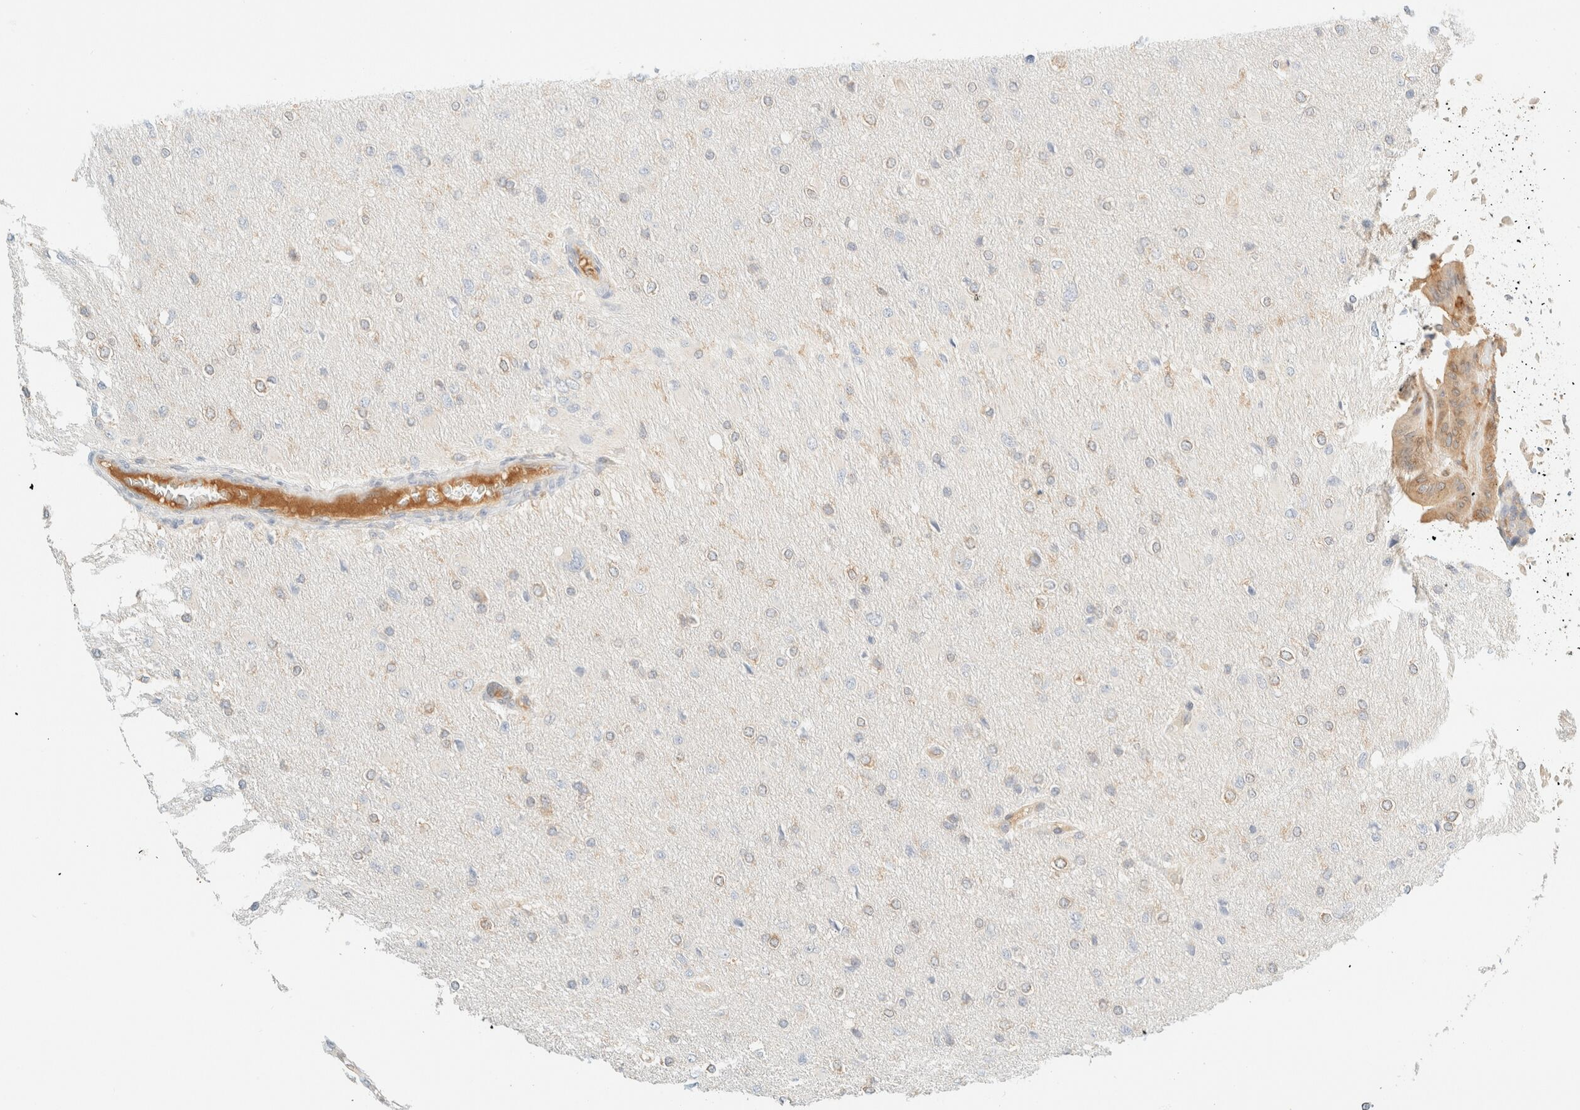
{"staining": {"intensity": "negative", "quantity": "none", "location": "none"}, "tissue": "glioma", "cell_type": "Tumor cells", "image_type": "cancer", "snomed": [{"axis": "morphology", "description": "Glioma, malignant, High grade"}, {"axis": "topography", "description": "Cerebral cortex"}], "caption": "High magnification brightfield microscopy of glioma stained with DAB (brown) and counterstained with hematoxylin (blue): tumor cells show no significant staining.", "gene": "FHOD1", "patient": {"sex": "female", "age": 36}}